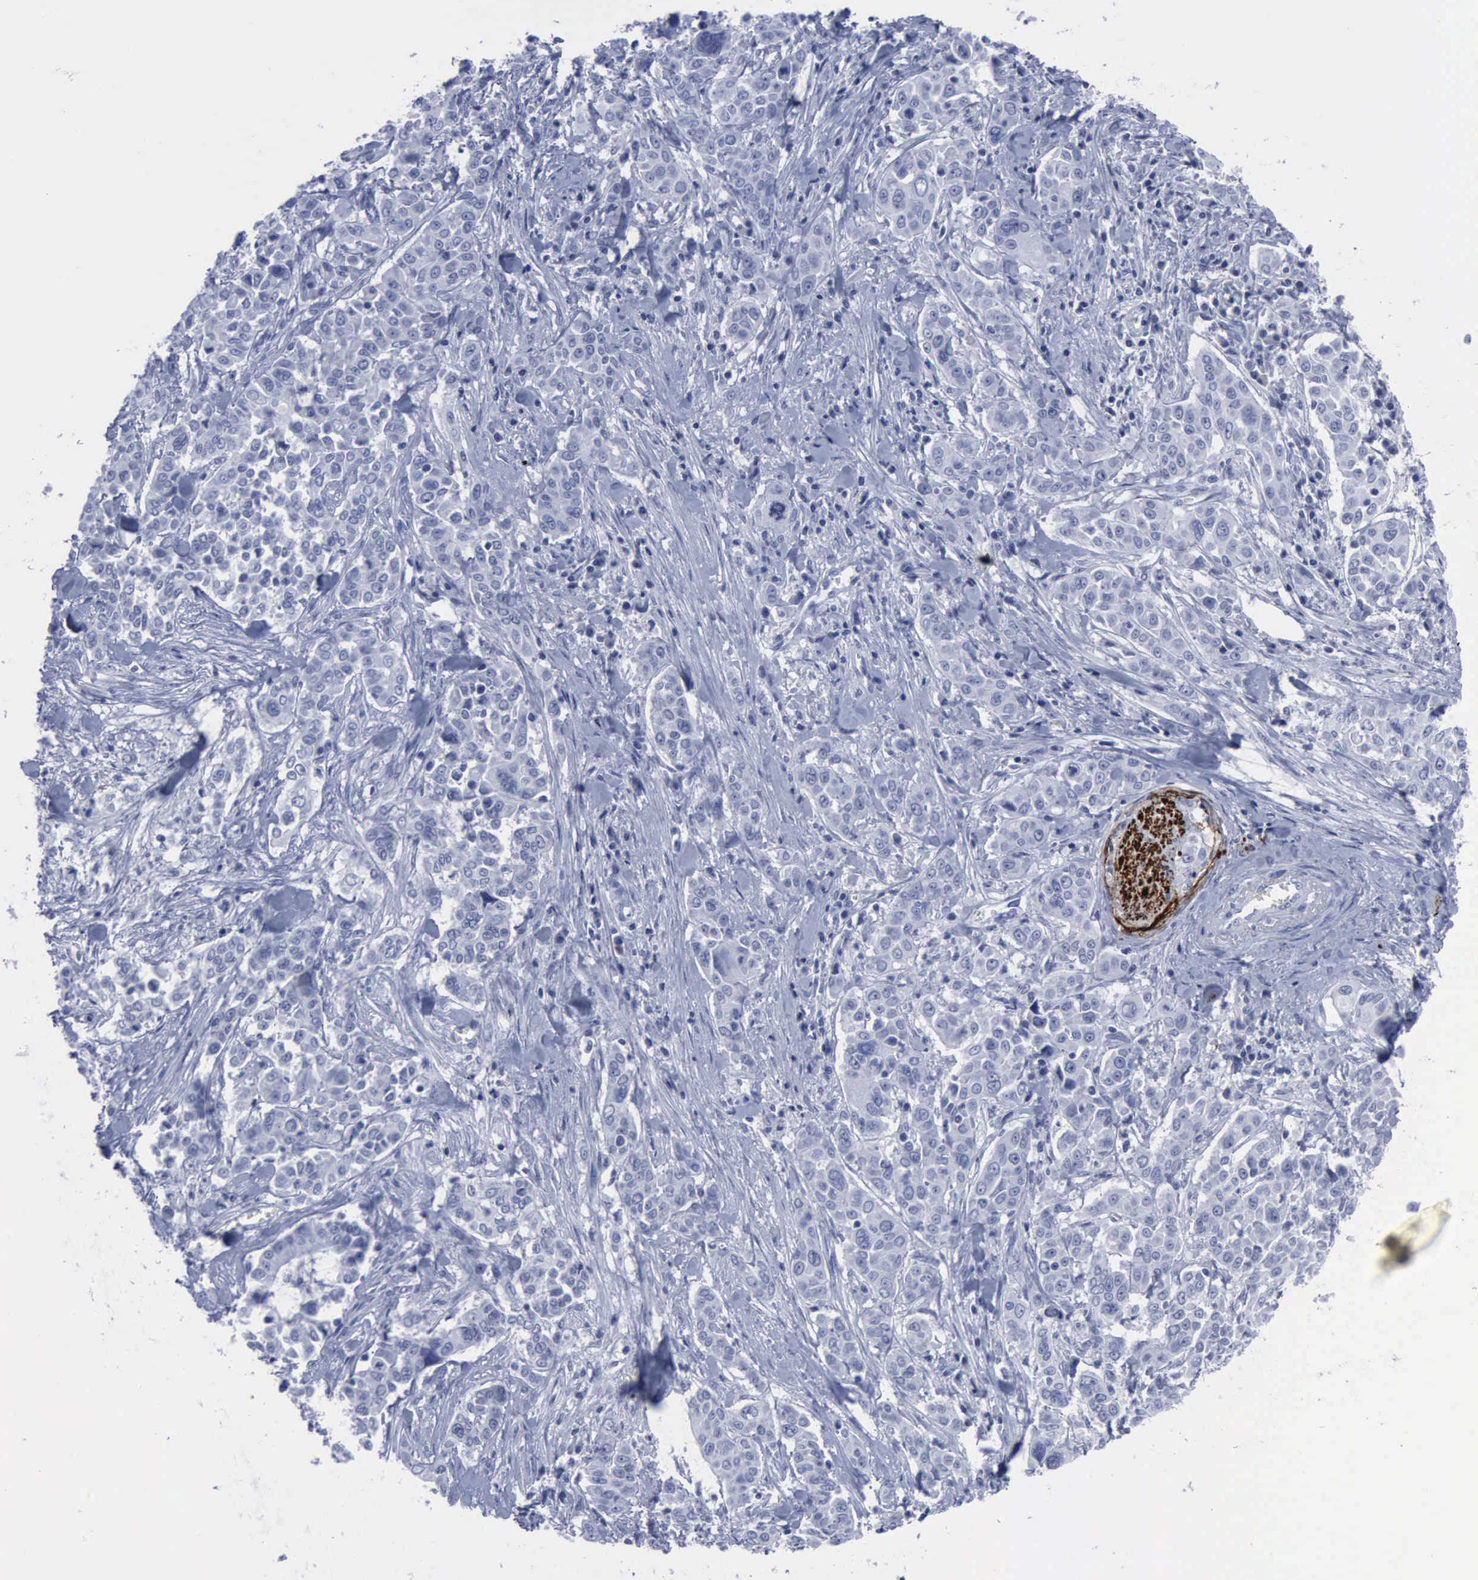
{"staining": {"intensity": "negative", "quantity": "none", "location": "none"}, "tissue": "pancreatic cancer", "cell_type": "Tumor cells", "image_type": "cancer", "snomed": [{"axis": "morphology", "description": "Adenocarcinoma, NOS"}, {"axis": "topography", "description": "Pancreas"}], "caption": "The micrograph reveals no significant expression in tumor cells of pancreatic cancer.", "gene": "NGFR", "patient": {"sex": "female", "age": 52}}